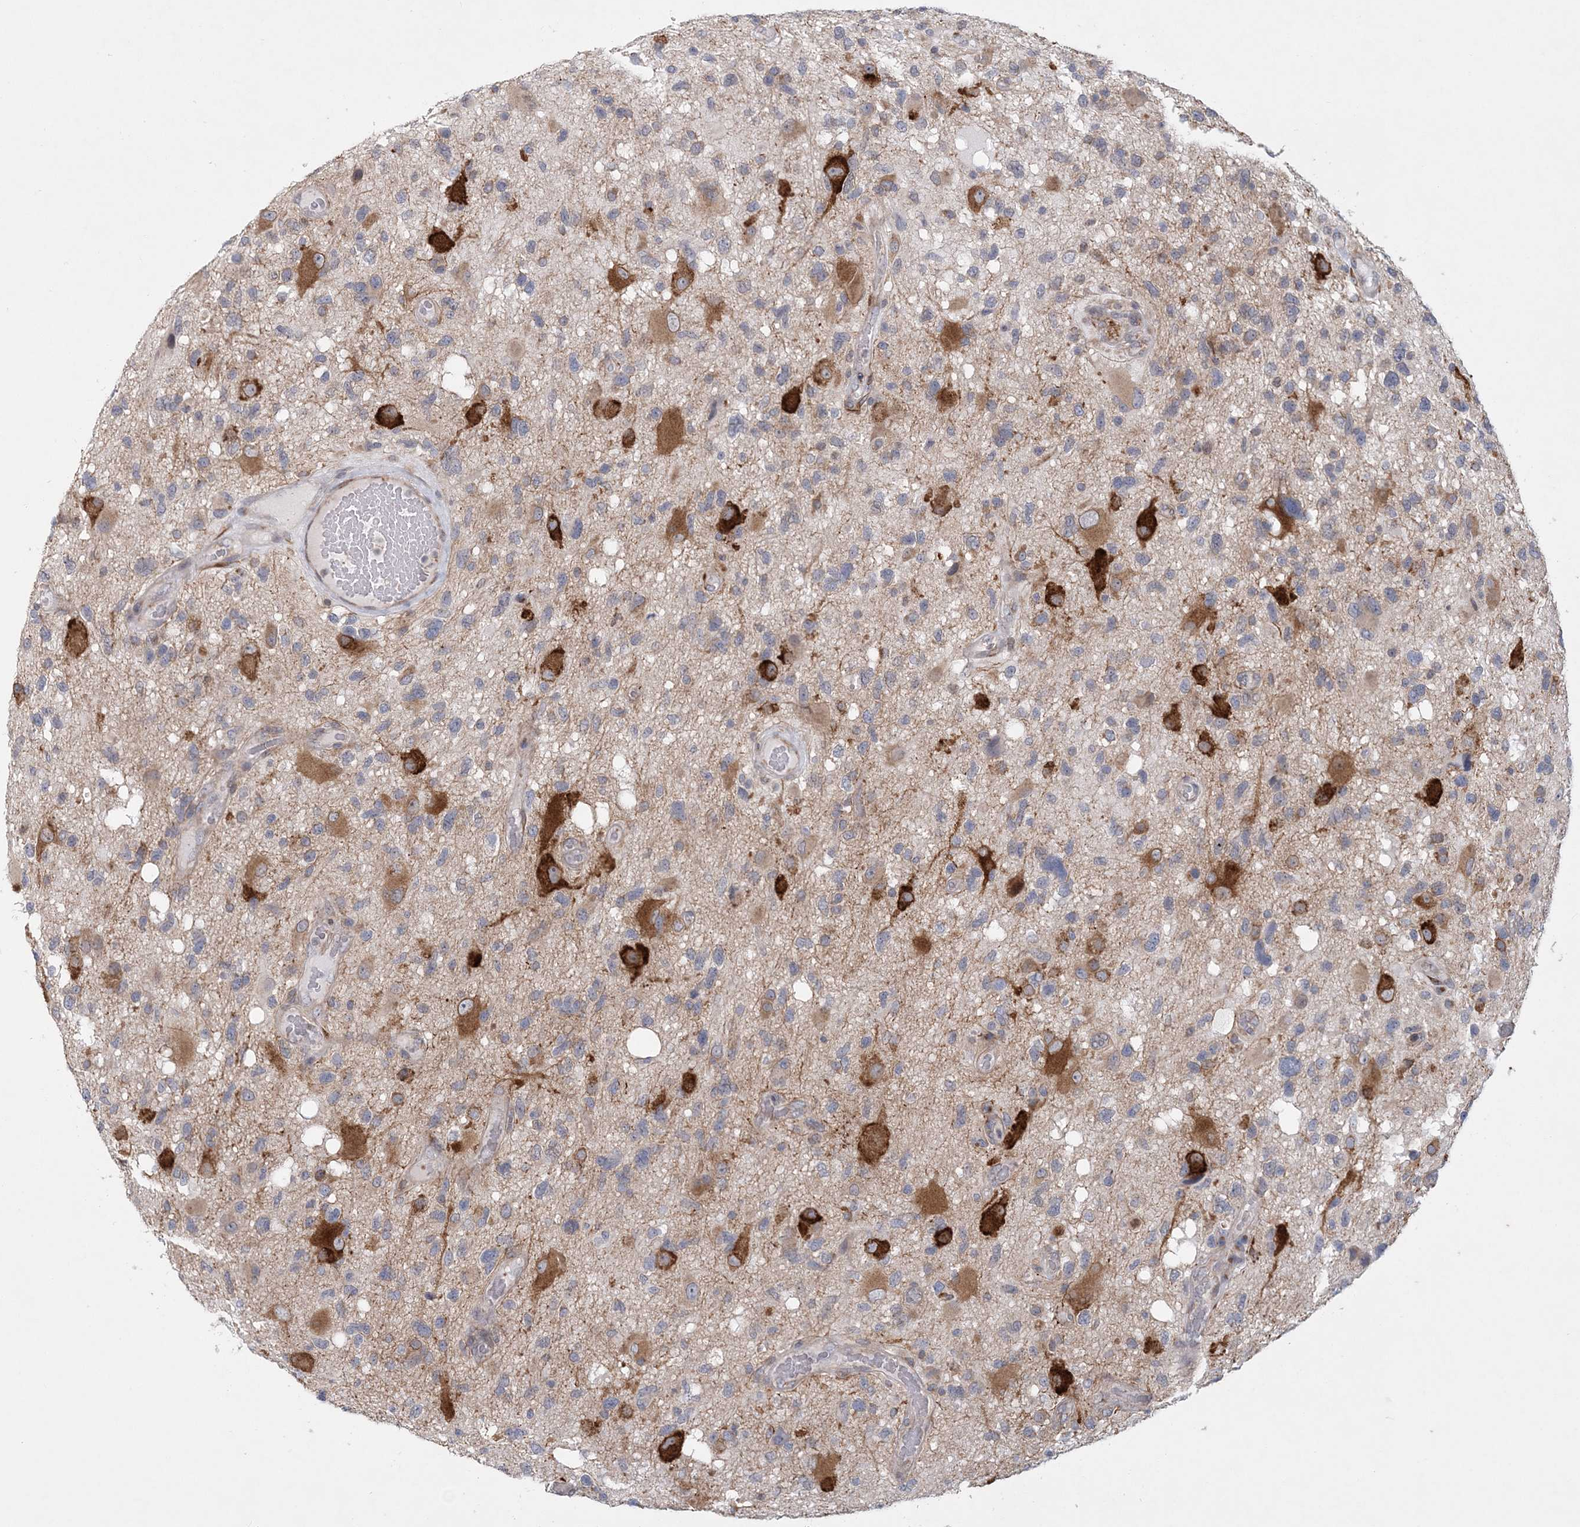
{"staining": {"intensity": "weak", "quantity": "<25%", "location": "cytoplasmic/membranous"}, "tissue": "glioma", "cell_type": "Tumor cells", "image_type": "cancer", "snomed": [{"axis": "morphology", "description": "Glioma, malignant, High grade"}, {"axis": "topography", "description": "Brain"}], "caption": "Immunohistochemistry micrograph of human malignant glioma (high-grade) stained for a protein (brown), which demonstrates no positivity in tumor cells.", "gene": "PCYOX1L", "patient": {"sex": "male", "age": 33}}